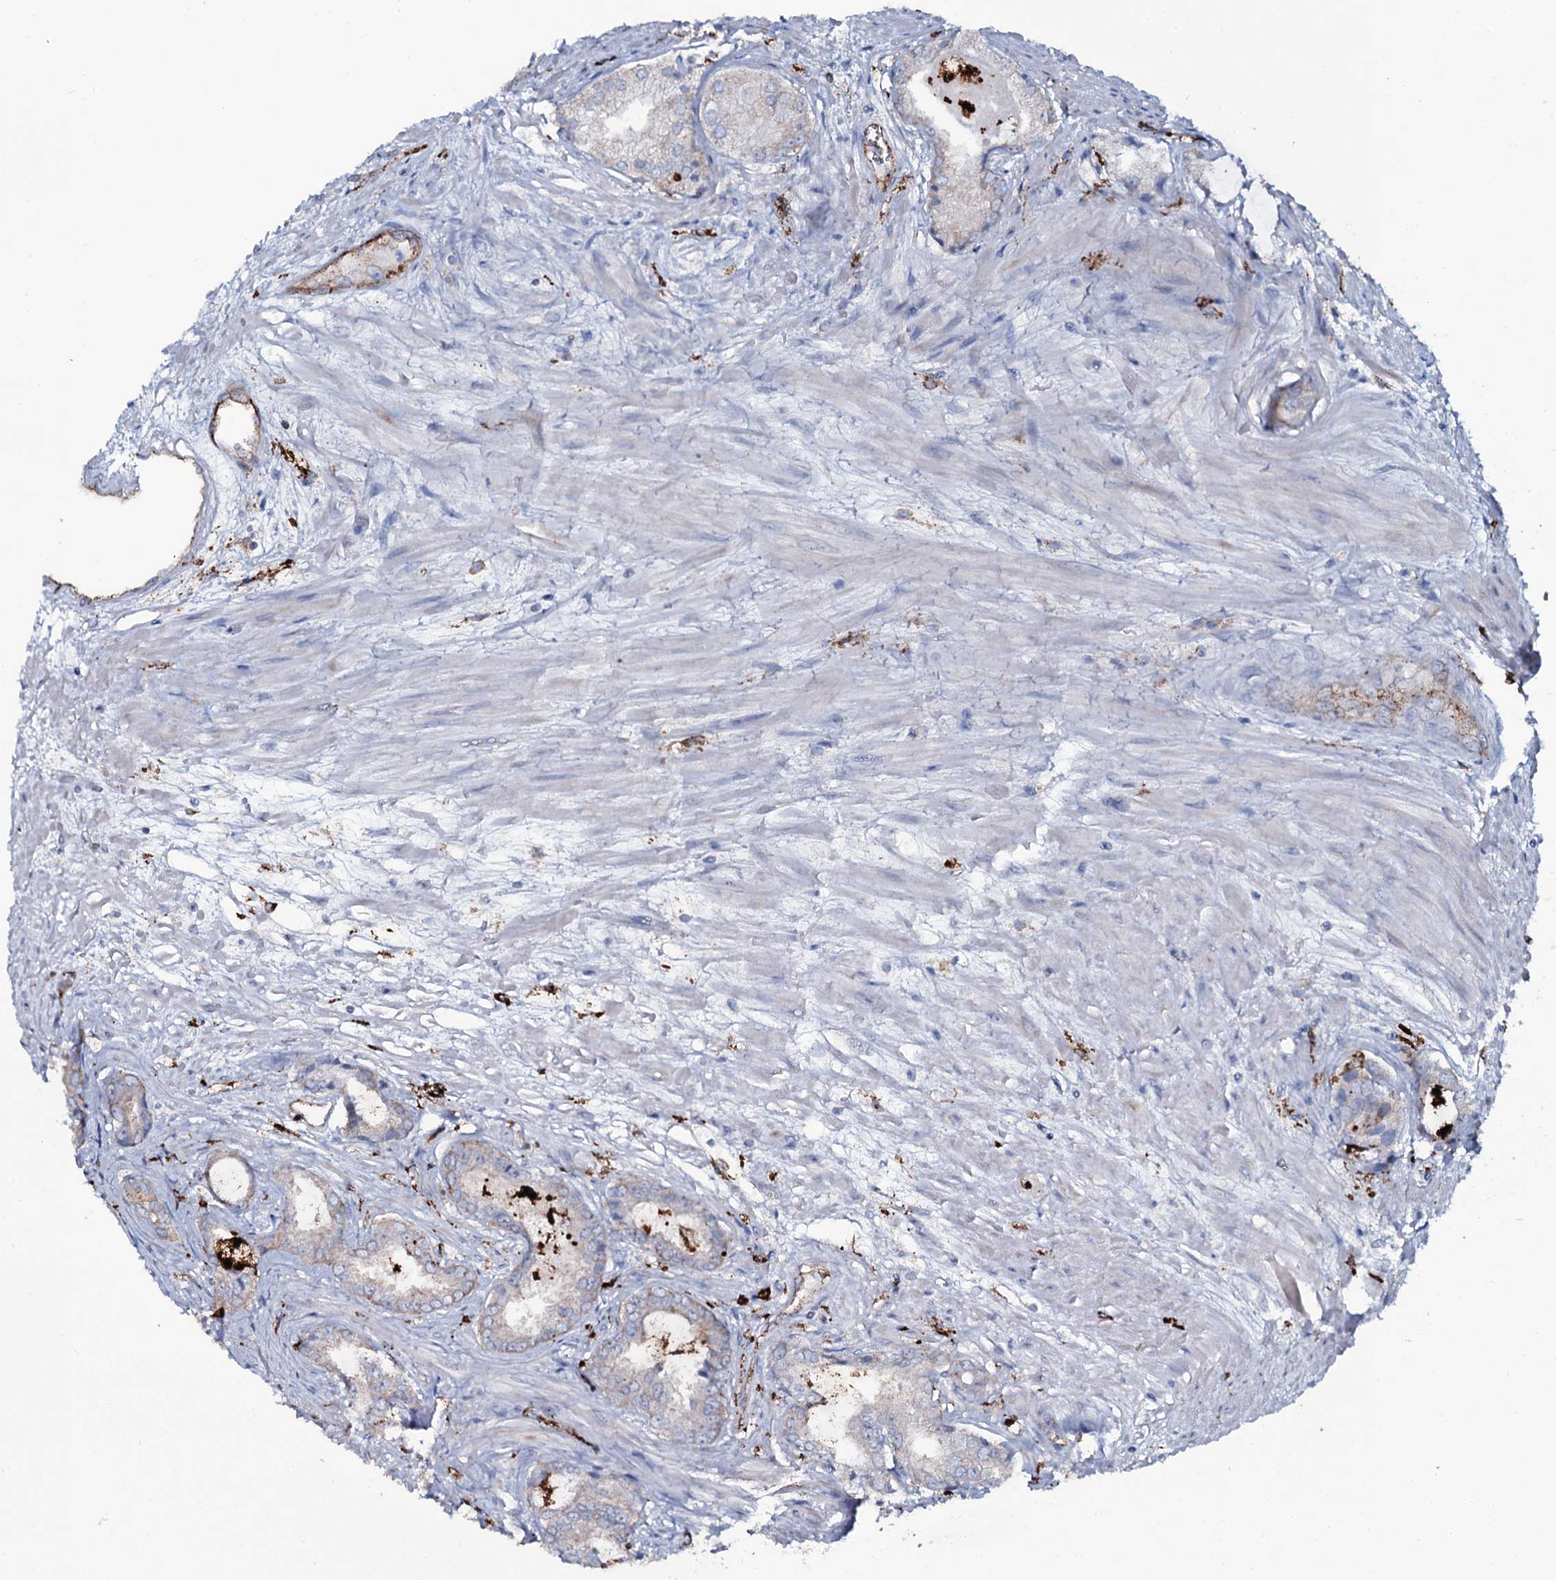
{"staining": {"intensity": "weak", "quantity": "<25%", "location": "cytoplasmic/membranous"}, "tissue": "prostate cancer", "cell_type": "Tumor cells", "image_type": "cancer", "snomed": [{"axis": "morphology", "description": "Adenocarcinoma, Low grade"}, {"axis": "topography", "description": "Prostate"}], "caption": "A high-resolution photomicrograph shows immunohistochemistry (IHC) staining of low-grade adenocarcinoma (prostate), which displays no significant expression in tumor cells.", "gene": "OSBPL2", "patient": {"sex": "male", "age": 68}}